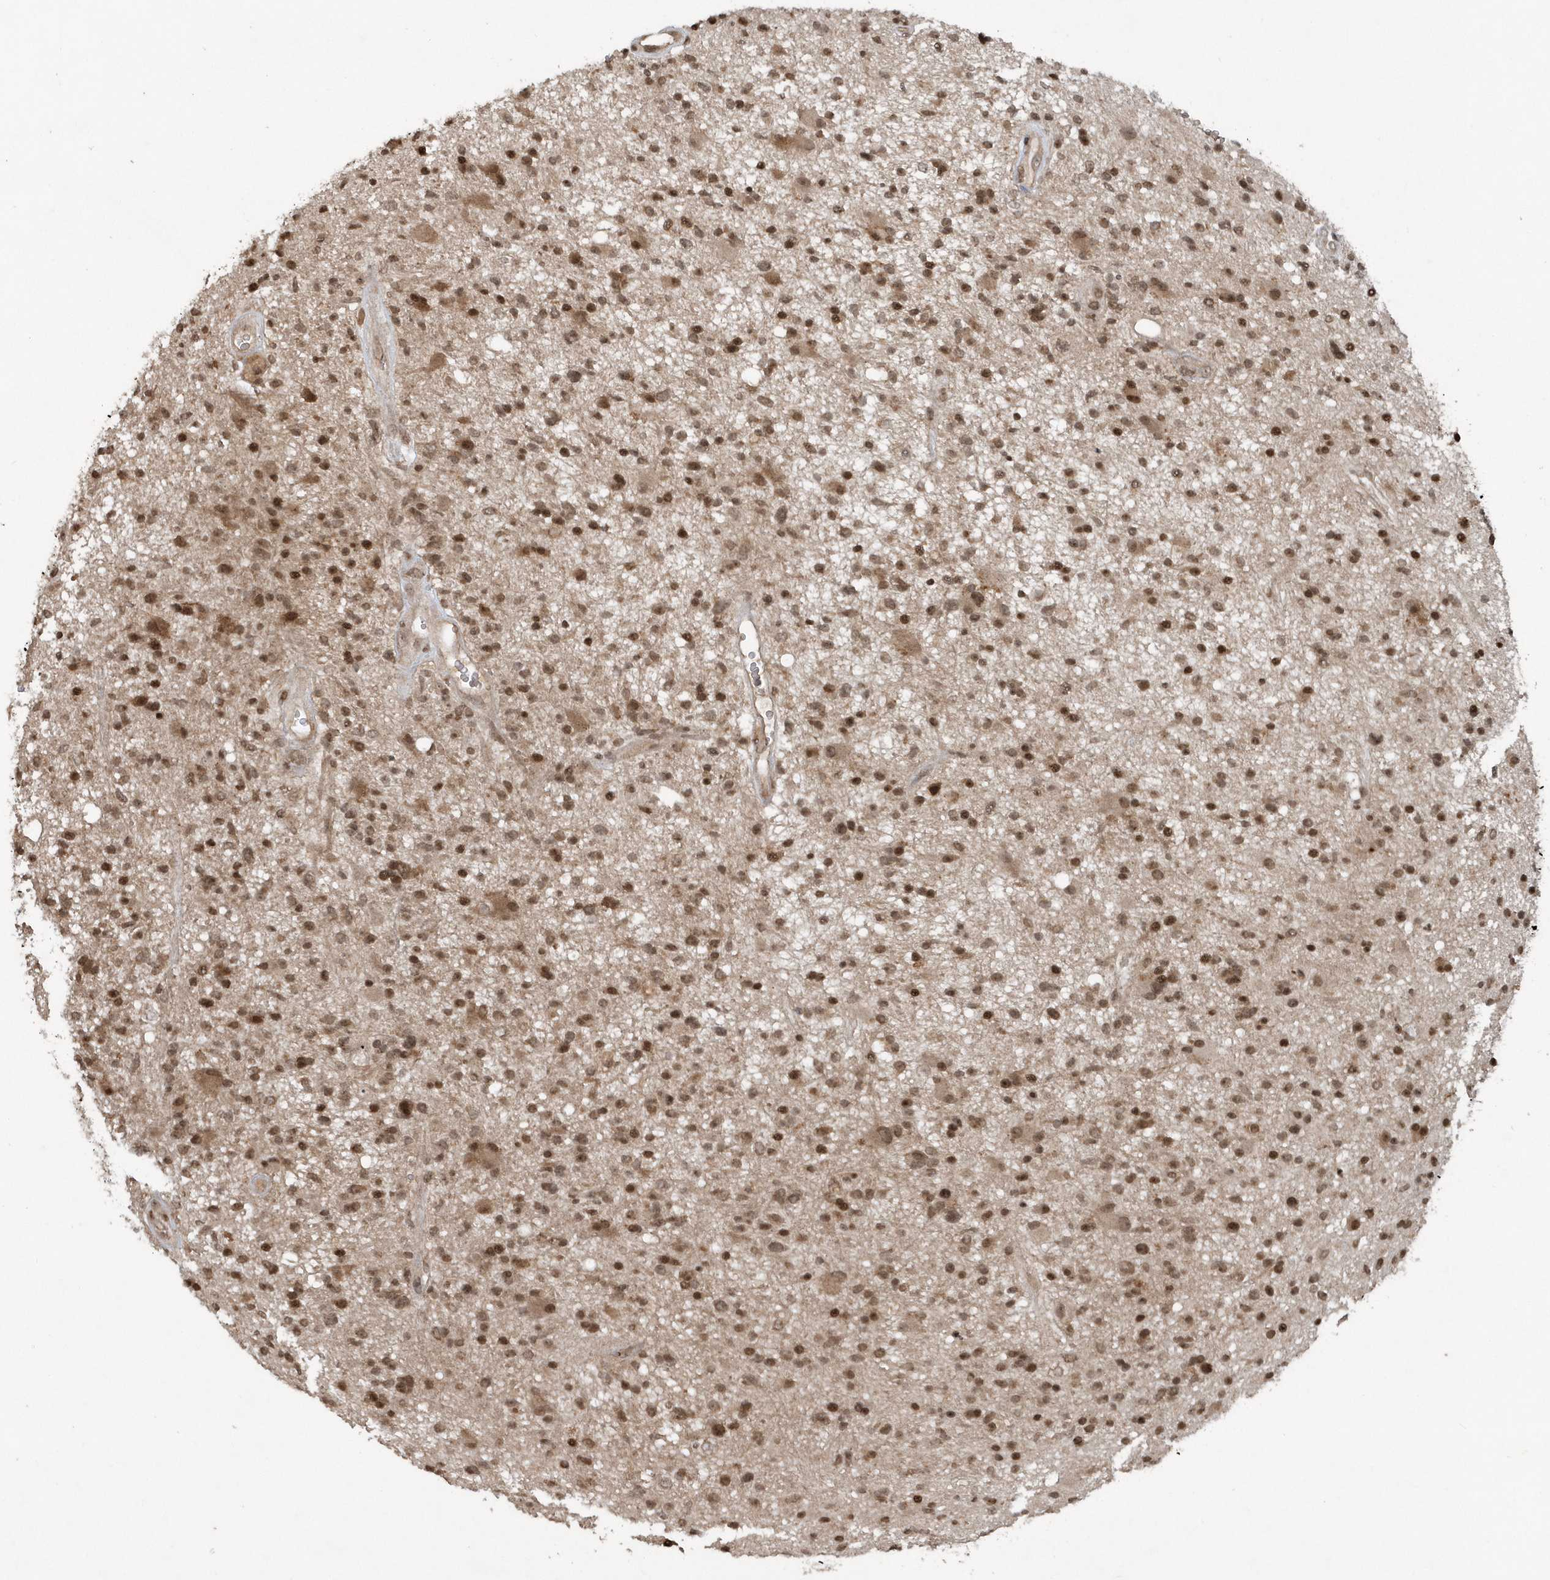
{"staining": {"intensity": "moderate", "quantity": ">75%", "location": "cytoplasmic/membranous,nuclear"}, "tissue": "glioma", "cell_type": "Tumor cells", "image_type": "cancer", "snomed": [{"axis": "morphology", "description": "Glioma, malignant, High grade"}, {"axis": "topography", "description": "Brain"}], "caption": "About >75% of tumor cells in malignant glioma (high-grade) show moderate cytoplasmic/membranous and nuclear protein staining as visualized by brown immunohistochemical staining.", "gene": "EIF2B1", "patient": {"sex": "male", "age": 33}}